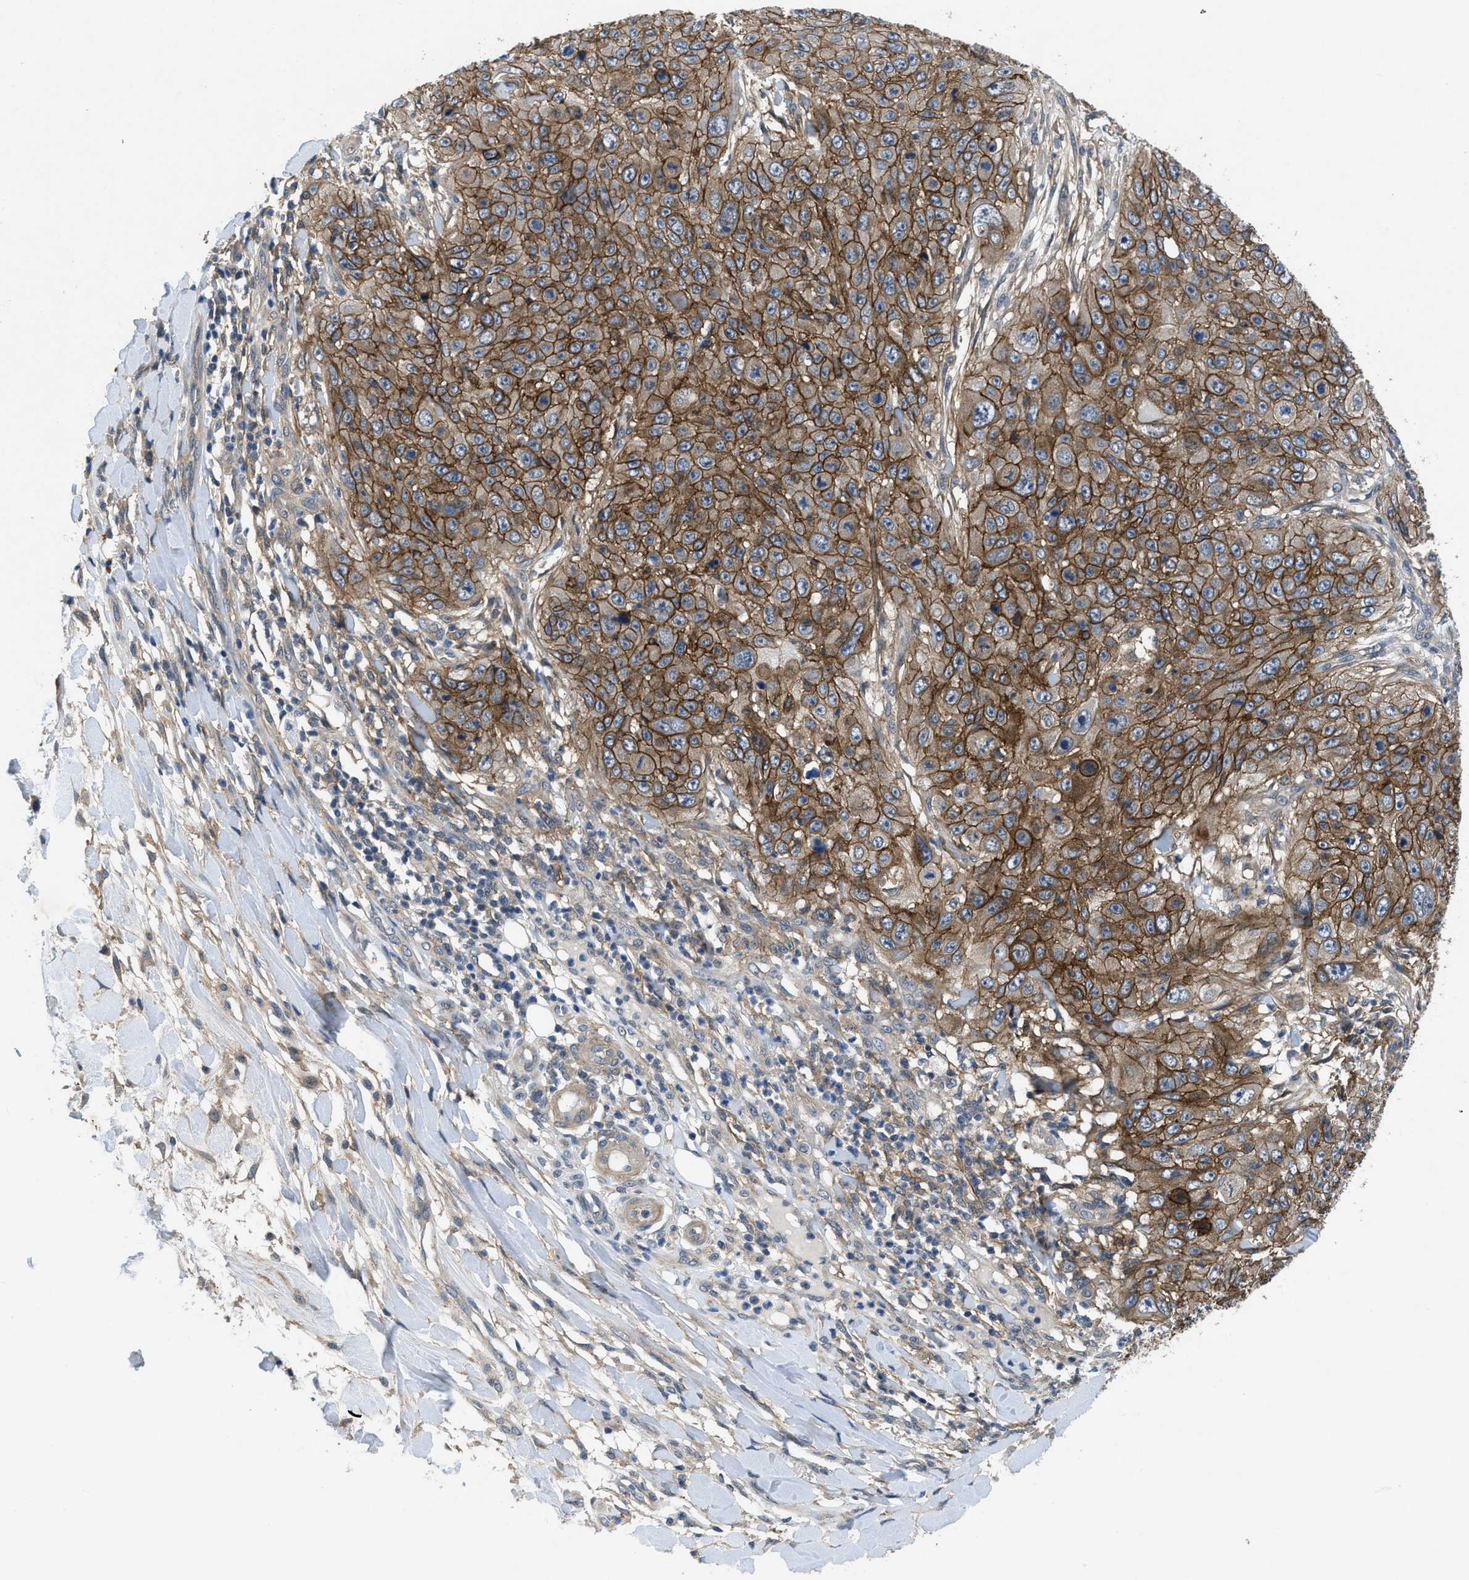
{"staining": {"intensity": "moderate", "quantity": ">75%", "location": "cytoplasmic/membranous"}, "tissue": "skin cancer", "cell_type": "Tumor cells", "image_type": "cancer", "snomed": [{"axis": "morphology", "description": "Squamous cell carcinoma, NOS"}, {"axis": "topography", "description": "Skin"}], "caption": "Skin cancer (squamous cell carcinoma) stained for a protein (brown) demonstrates moderate cytoplasmic/membranous positive staining in about >75% of tumor cells.", "gene": "PANX1", "patient": {"sex": "female", "age": 80}}